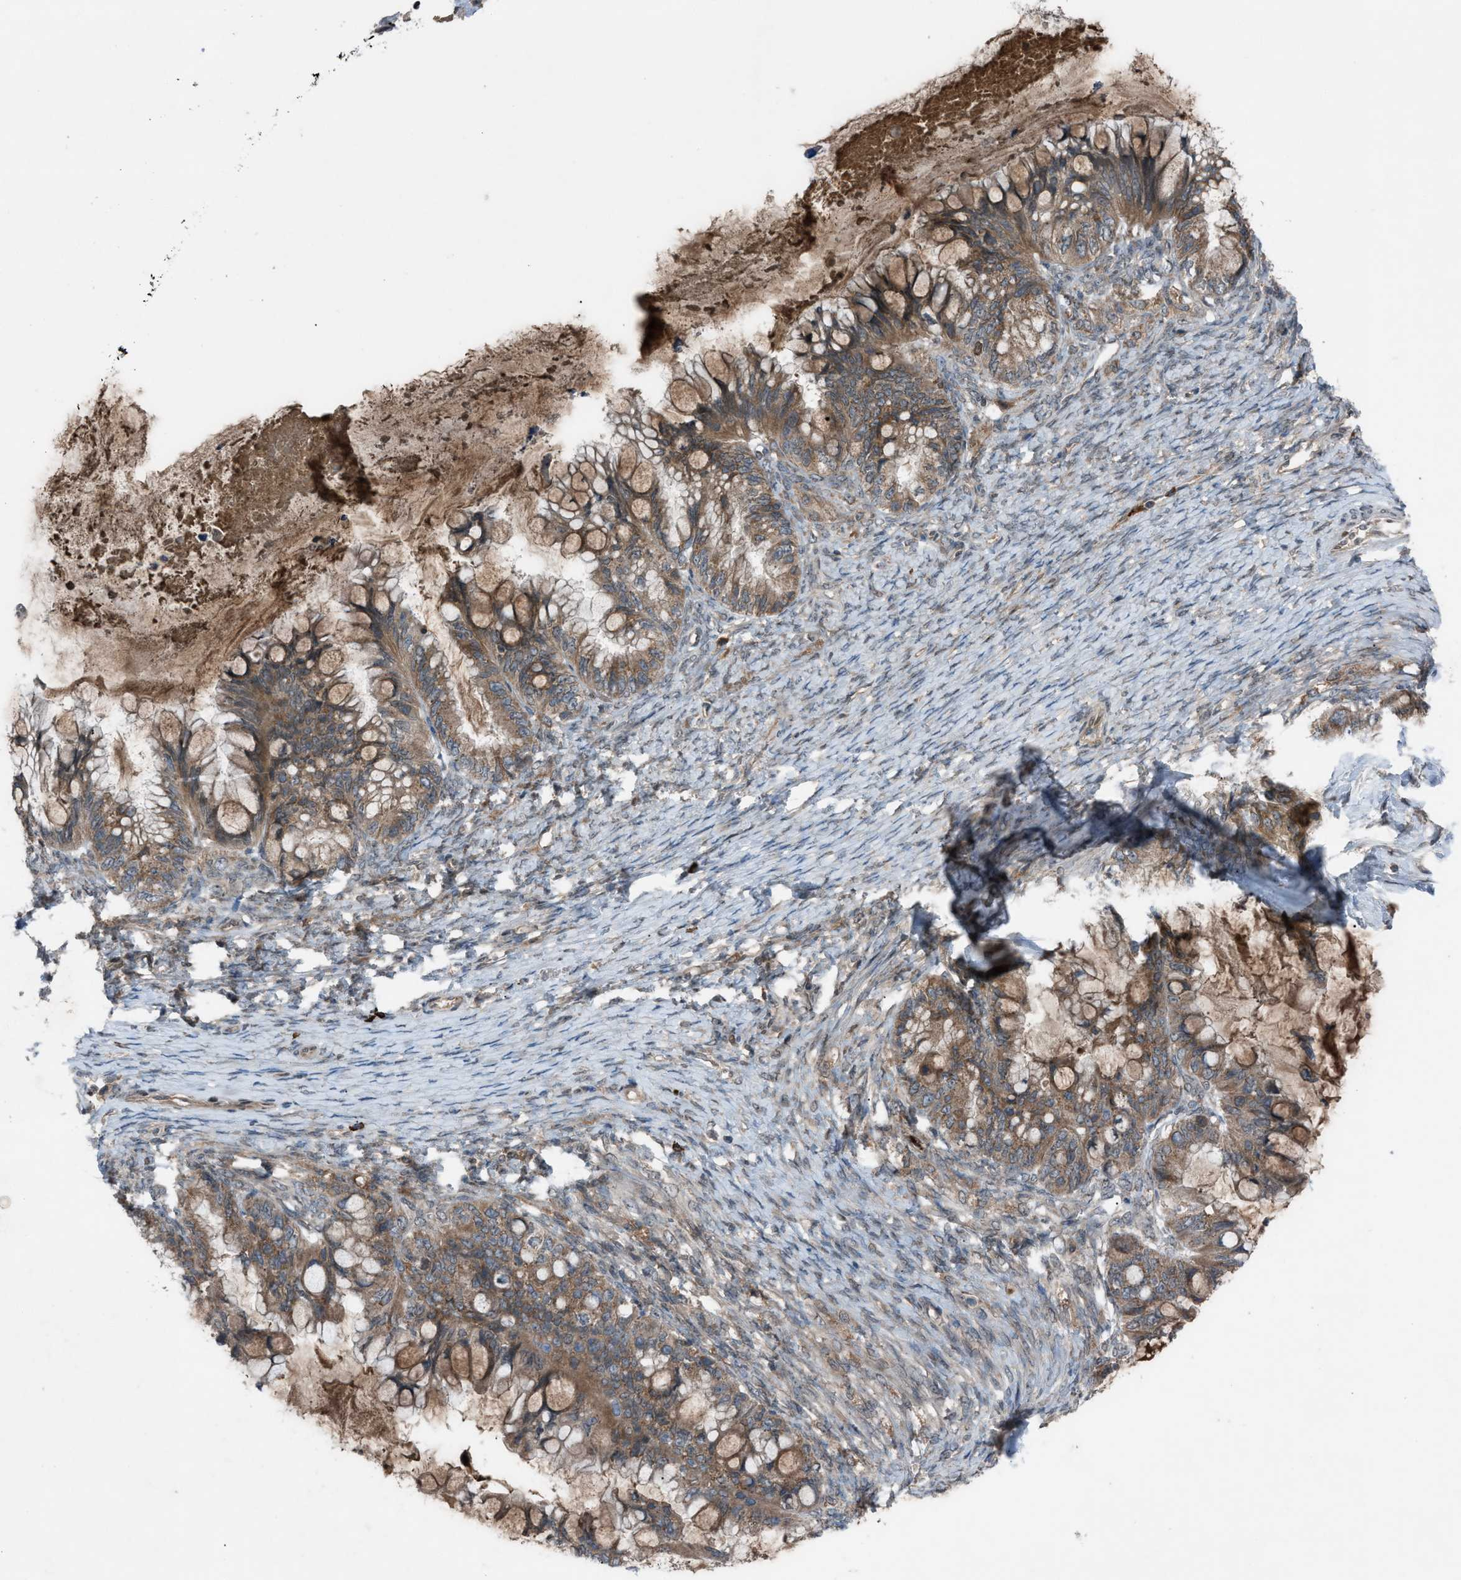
{"staining": {"intensity": "moderate", "quantity": ">75%", "location": "cytoplasmic/membranous"}, "tissue": "ovarian cancer", "cell_type": "Tumor cells", "image_type": "cancer", "snomed": [{"axis": "morphology", "description": "Cystadenocarcinoma, mucinous, NOS"}, {"axis": "topography", "description": "Ovary"}], "caption": "This image shows immunohistochemistry staining of mucinous cystadenocarcinoma (ovarian), with medium moderate cytoplasmic/membranous positivity in approximately >75% of tumor cells.", "gene": "DYRK1A", "patient": {"sex": "female", "age": 80}}